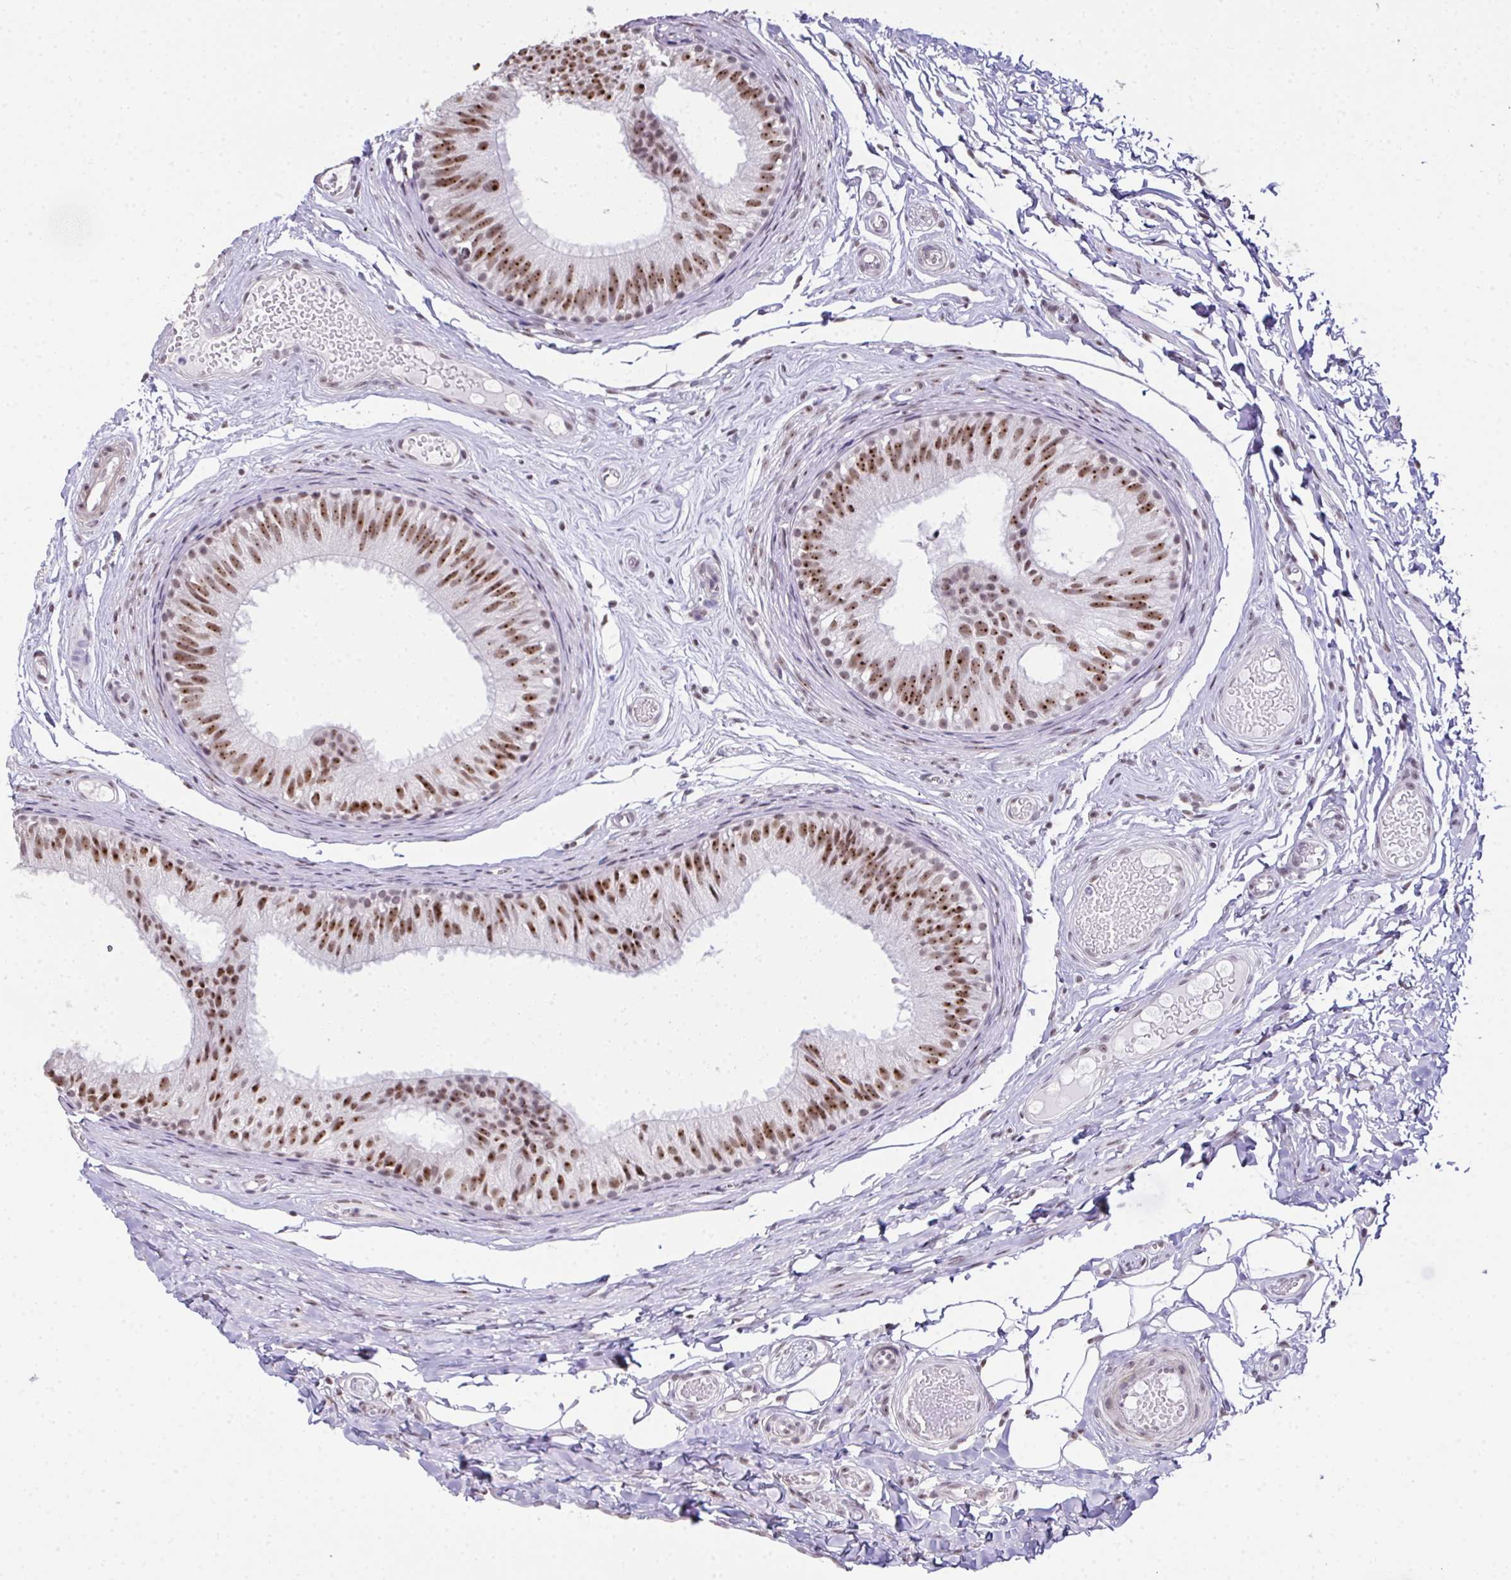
{"staining": {"intensity": "moderate", "quantity": ">75%", "location": "nuclear"}, "tissue": "epididymis", "cell_type": "Glandular cells", "image_type": "normal", "snomed": [{"axis": "morphology", "description": "Normal tissue, NOS"}, {"axis": "morphology", "description": "Seminoma, NOS"}, {"axis": "topography", "description": "Testis"}, {"axis": "topography", "description": "Epididymis"}], "caption": "Protein staining of normal epididymis exhibits moderate nuclear expression in approximately >75% of glandular cells. (Stains: DAB (3,3'-diaminobenzidine) in brown, nuclei in blue, Microscopy: brightfield microscopy at high magnification).", "gene": "ZNF800", "patient": {"sex": "male", "age": 34}}